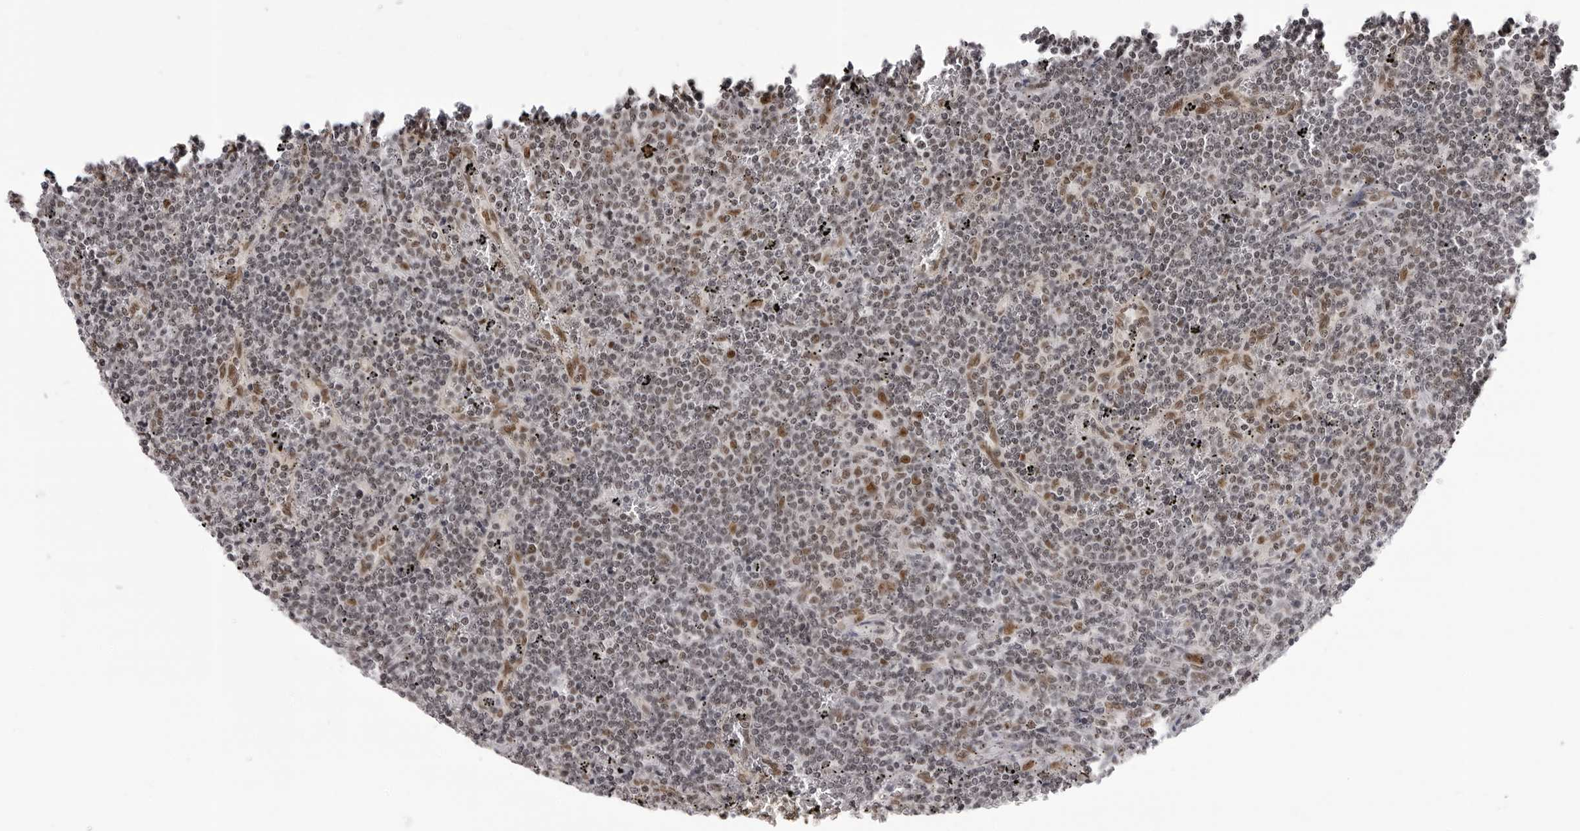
{"staining": {"intensity": "moderate", "quantity": "<25%", "location": "nuclear"}, "tissue": "lymphoma", "cell_type": "Tumor cells", "image_type": "cancer", "snomed": [{"axis": "morphology", "description": "Malignant lymphoma, non-Hodgkin's type, Low grade"}, {"axis": "topography", "description": "Spleen"}], "caption": "An image of malignant lymphoma, non-Hodgkin's type (low-grade) stained for a protein demonstrates moderate nuclear brown staining in tumor cells.", "gene": "HEXIM2", "patient": {"sex": "female", "age": 50}}